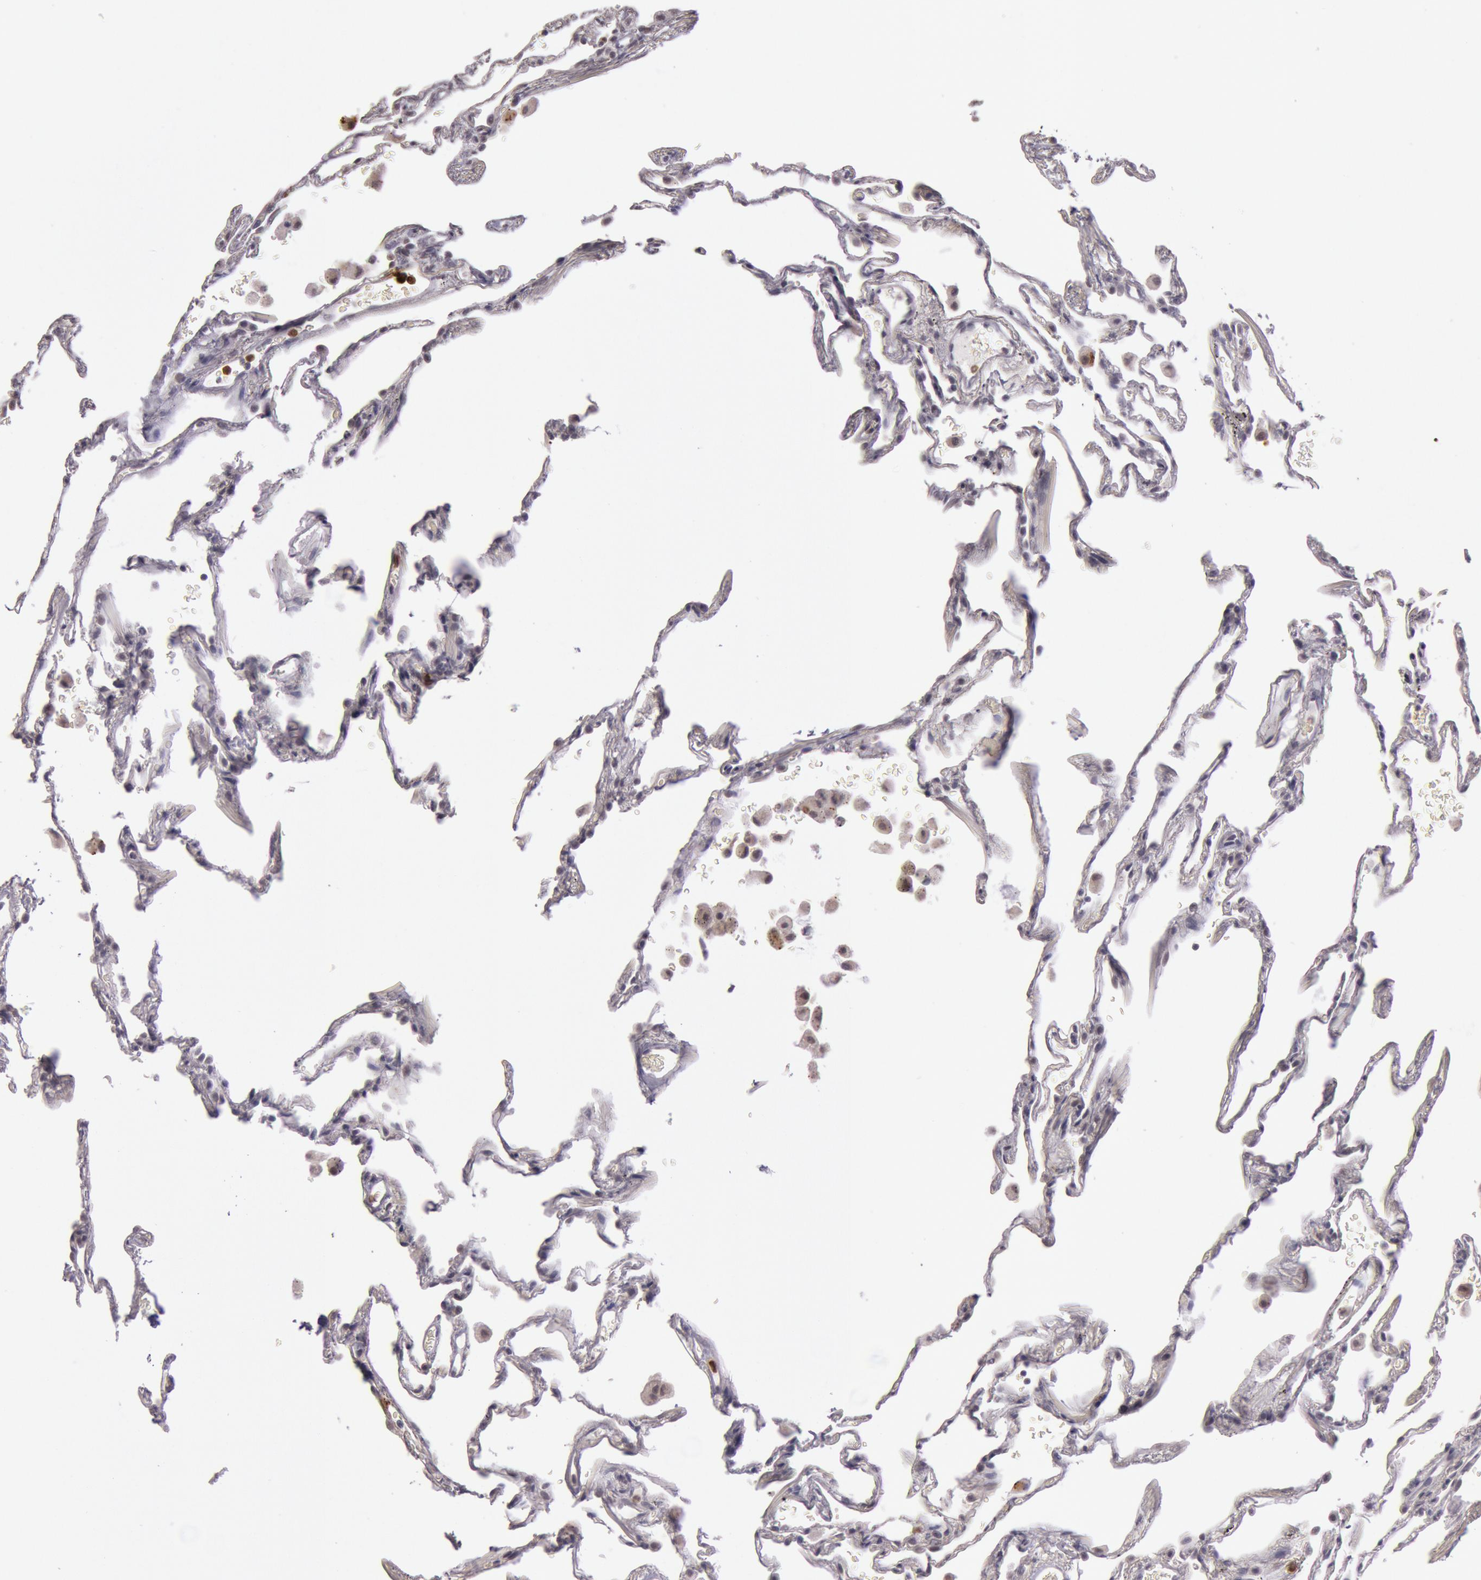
{"staining": {"intensity": "negative", "quantity": "none", "location": "none"}, "tissue": "lung", "cell_type": "Alveolar cells", "image_type": "normal", "snomed": [{"axis": "morphology", "description": "Normal tissue, NOS"}, {"axis": "morphology", "description": "Inflammation, NOS"}, {"axis": "topography", "description": "Lung"}], "caption": "Alveolar cells show no significant protein expression in unremarkable lung.", "gene": "KDM6A", "patient": {"sex": "male", "age": 69}}